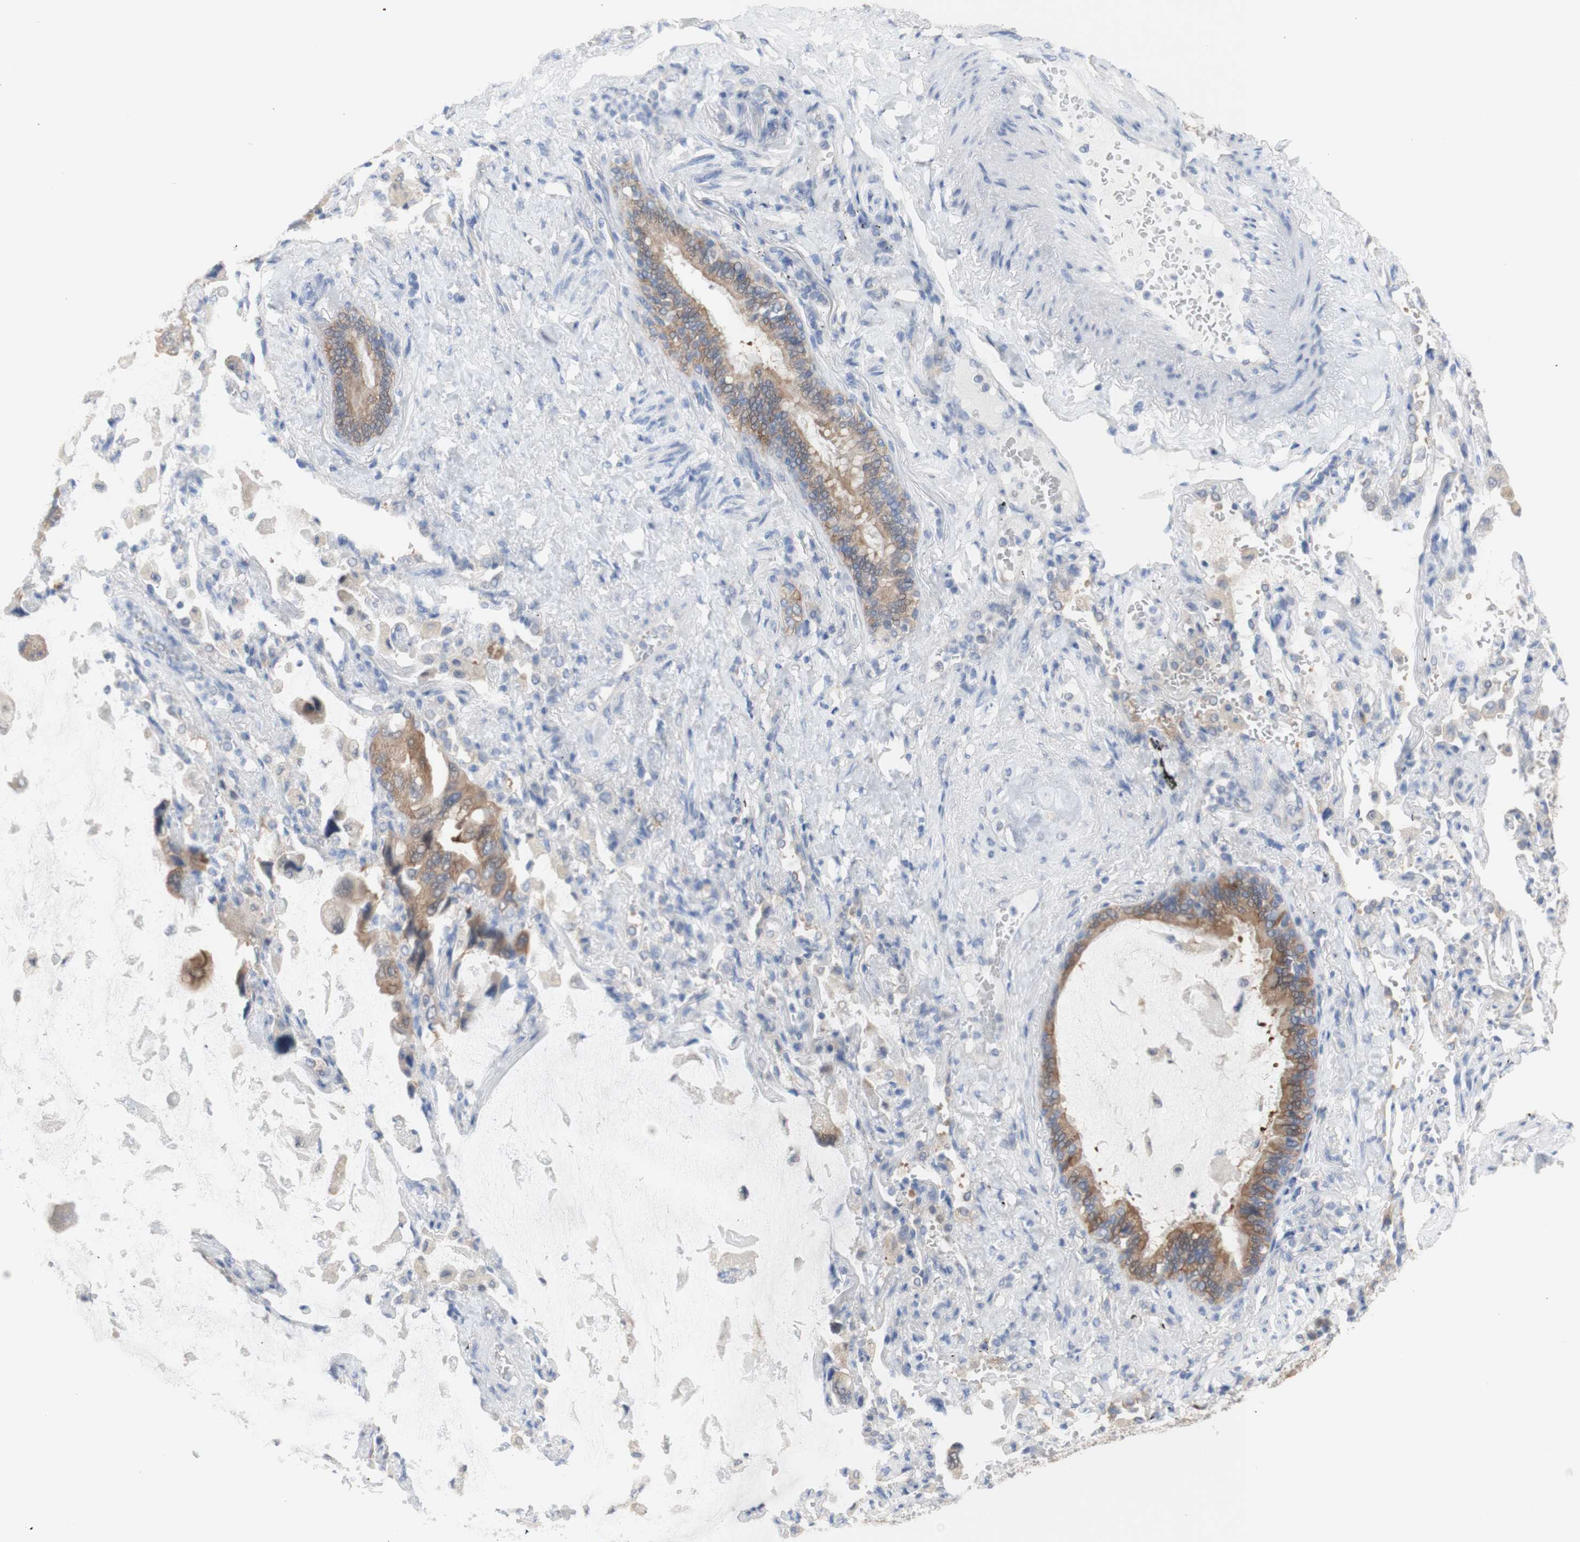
{"staining": {"intensity": "moderate", "quantity": ">75%", "location": "cytoplasmic/membranous"}, "tissue": "lung cancer", "cell_type": "Tumor cells", "image_type": "cancer", "snomed": [{"axis": "morphology", "description": "Squamous cell carcinoma, NOS"}, {"axis": "topography", "description": "Lung"}], "caption": "Lung cancer (squamous cell carcinoma) stained with DAB (3,3'-diaminobenzidine) immunohistochemistry exhibits medium levels of moderate cytoplasmic/membranous positivity in about >75% of tumor cells. (IHC, brightfield microscopy, high magnification).", "gene": "PRMT5", "patient": {"sex": "female", "age": 73}}